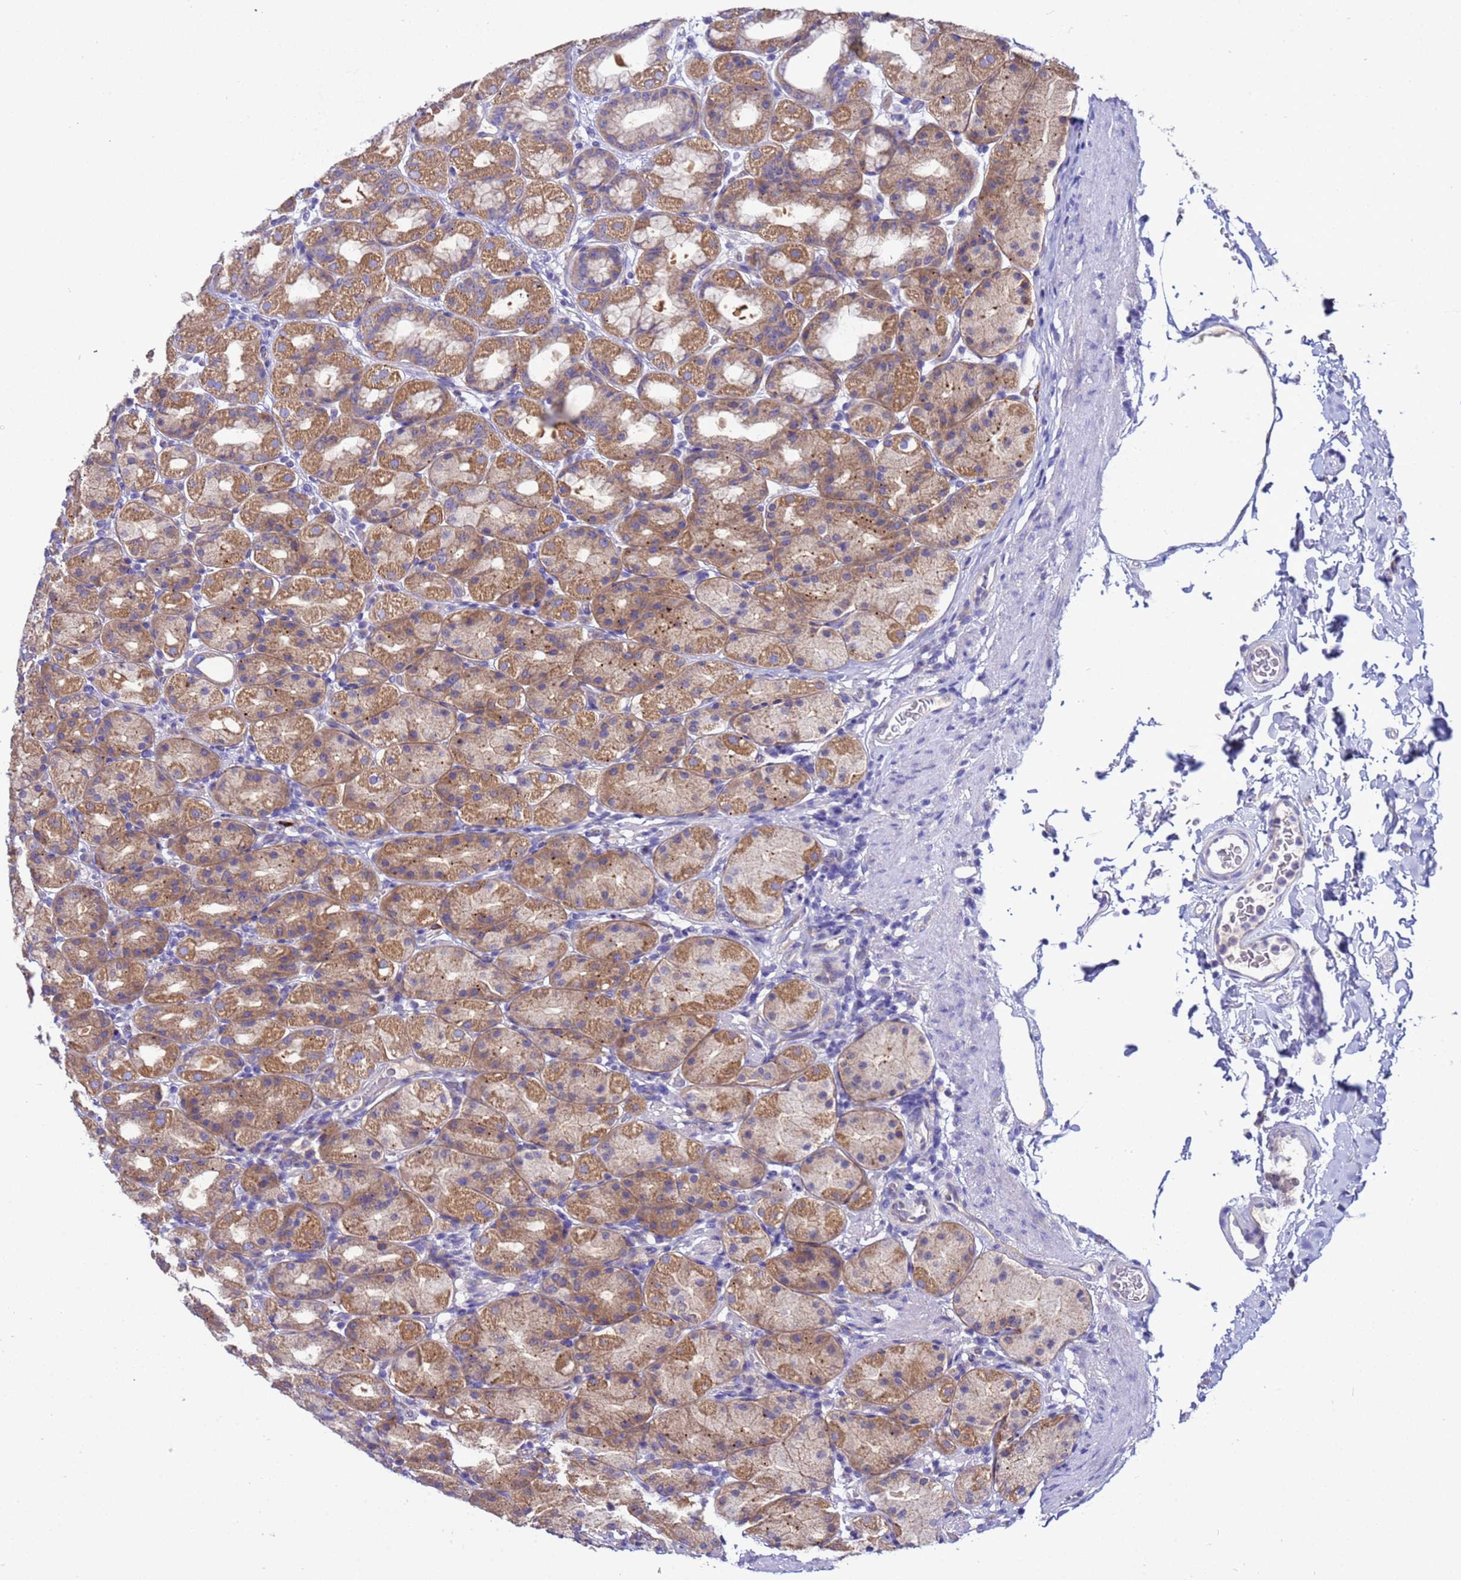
{"staining": {"intensity": "moderate", "quantity": ">75%", "location": "cytoplasmic/membranous"}, "tissue": "stomach", "cell_type": "Glandular cells", "image_type": "normal", "snomed": [{"axis": "morphology", "description": "Normal tissue, NOS"}, {"axis": "topography", "description": "Stomach, upper"}], "caption": "DAB (3,3'-diaminobenzidine) immunohistochemical staining of benign human stomach reveals moderate cytoplasmic/membranous protein expression in approximately >75% of glandular cells.", "gene": "RC3H2", "patient": {"sex": "male", "age": 68}}